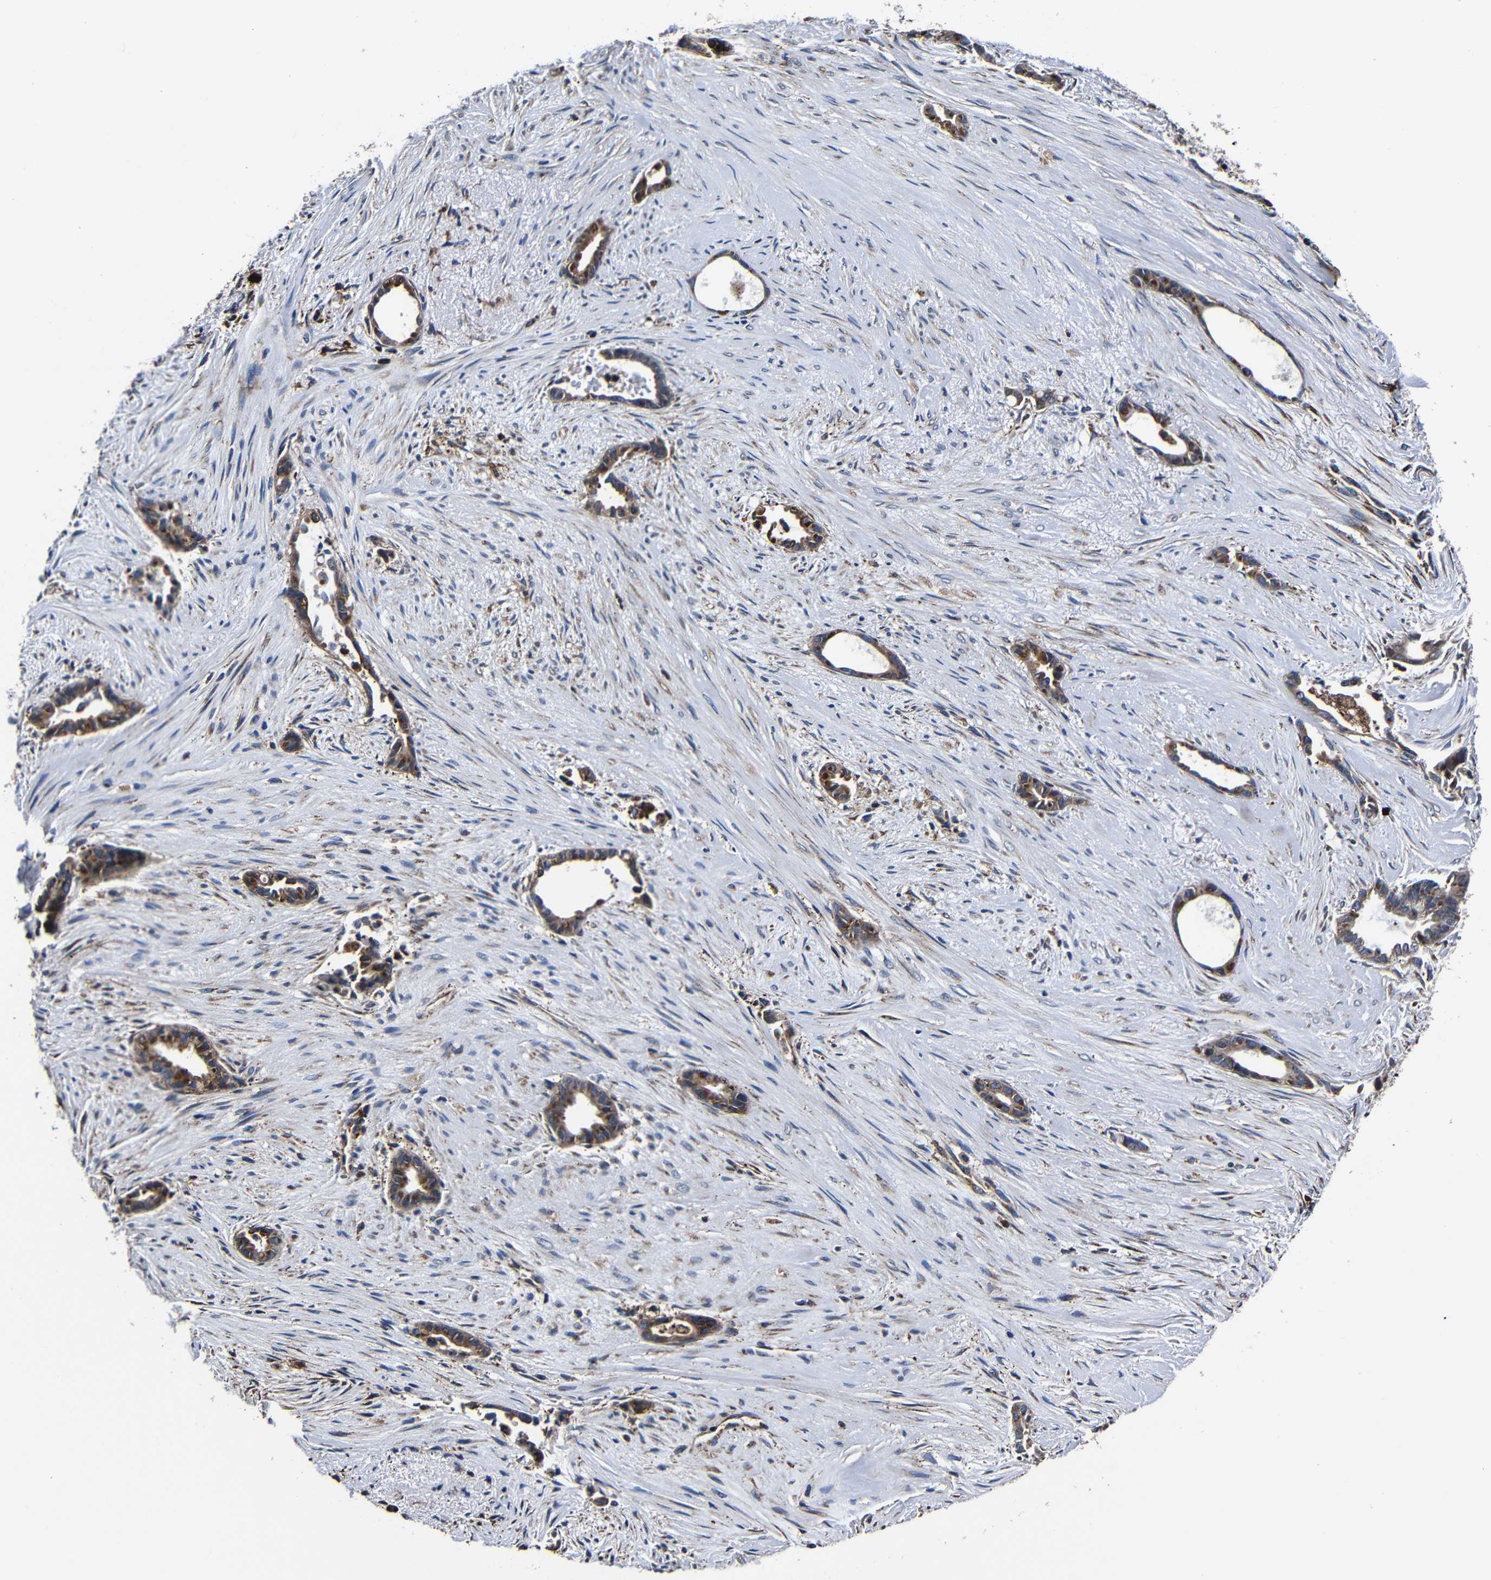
{"staining": {"intensity": "moderate", "quantity": ">75%", "location": "cytoplasmic/membranous"}, "tissue": "liver cancer", "cell_type": "Tumor cells", "image_type": "cancer", "snomed": [{"axis": "morphology", "description": "Cholangiocarcinoma"}, {"axis": "topography", "description": "Liver"}], "caption": "Liver cancer stained with a brown dye shows moderate cytoplasmic/membranous positive staining in about >75% of tumor cells.", "gene": "SCN9A", "patient": {"sex": "female", "age": 55}}